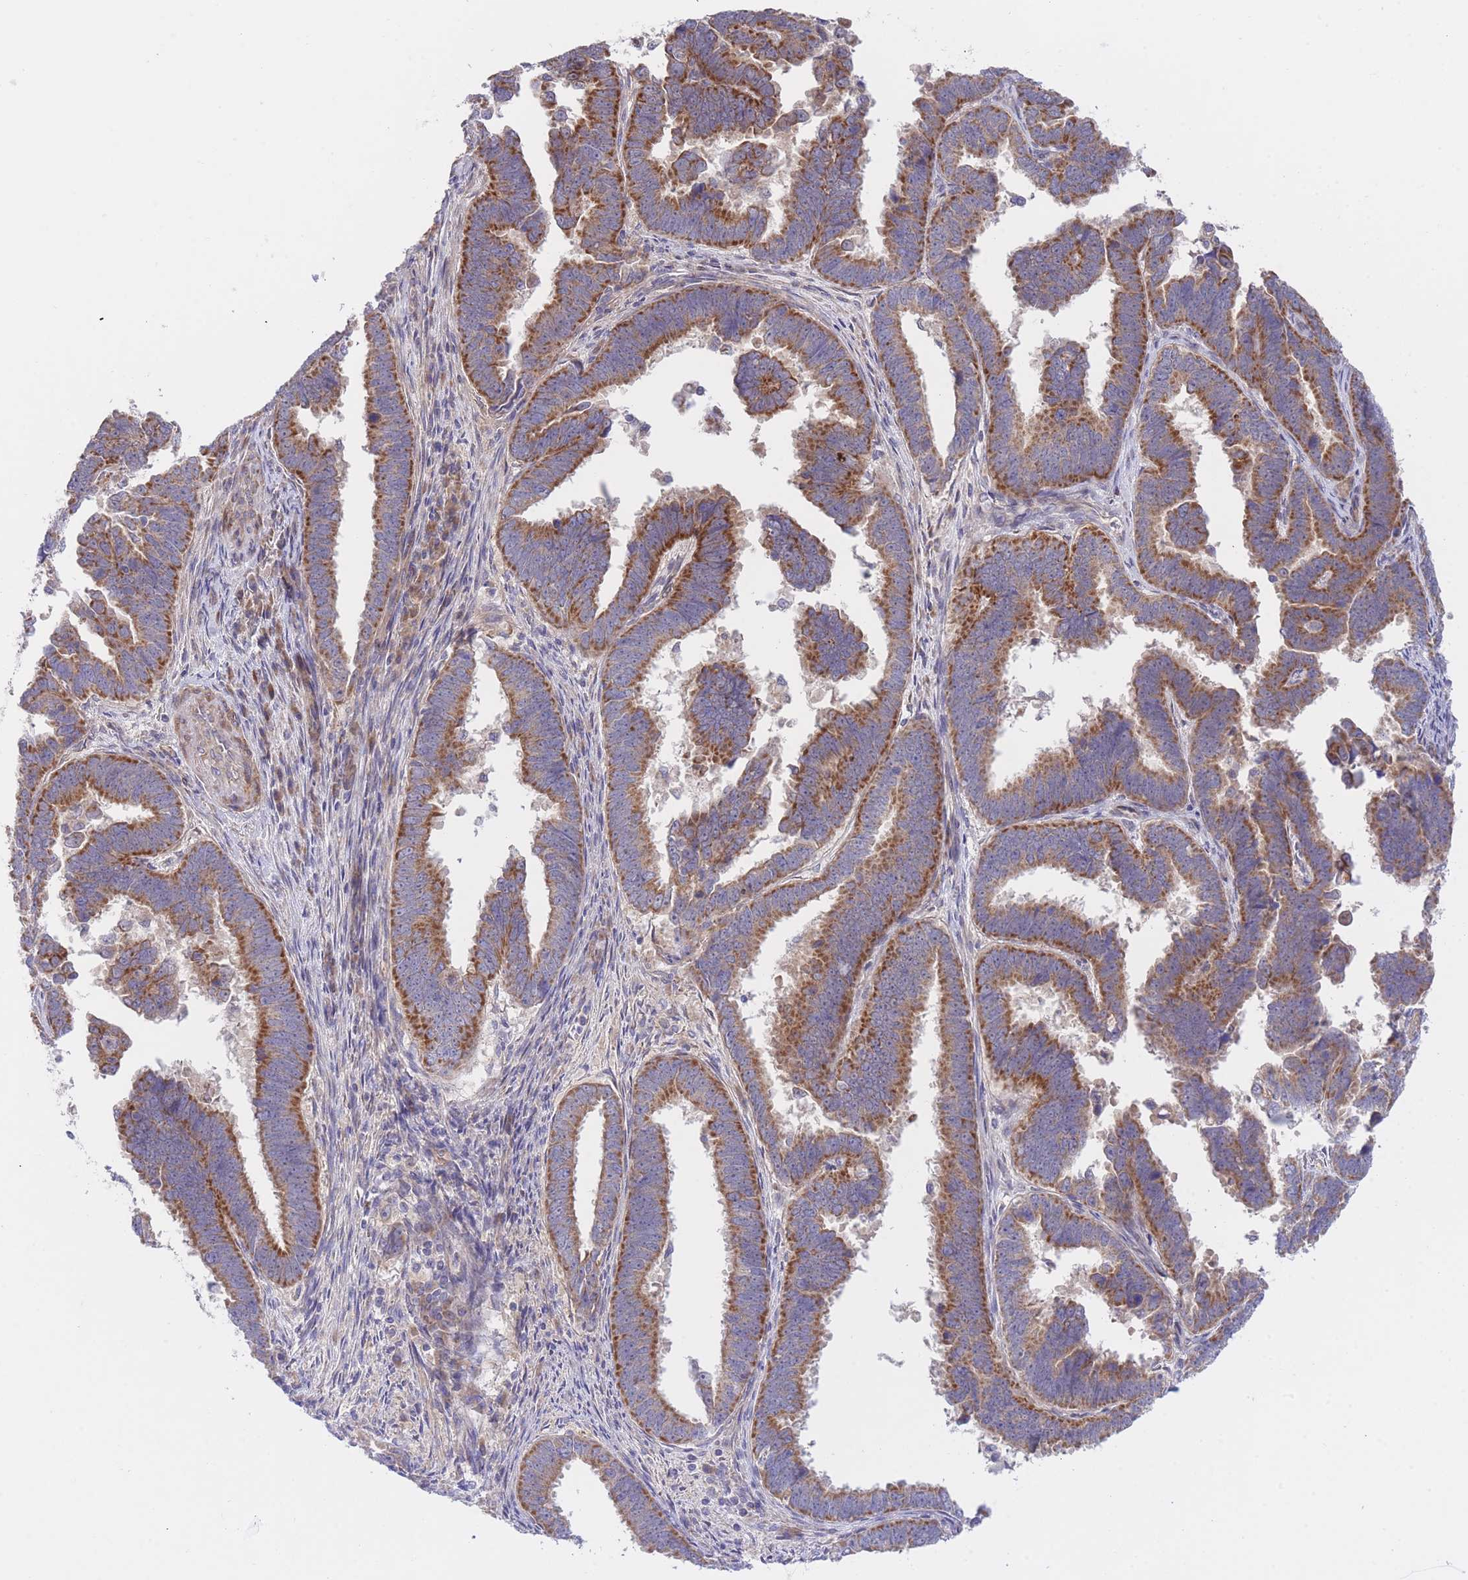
{"staining": {"intensity": "strong", "quantity": ">75%", "location": "cytoplasmic/membranous"}, "tissue": "endometrial cancer", "cell_type": "Tumor cells", "image_type": "cancer", "snomed": [{"axis": "morphology", "description": "Adenocarcinoma, NOS"}, {"axis": "topography", "description": "Endometrium"}], "caption": "The micrograph demonstrates staining of endometrial cancer (adenocarcinoma), revealing strong cytoplasmic/membranous protein staining (brown color) within tumor cells.", "gene": "CHAC1", "patient": {"sex": "female", "age": 75}}